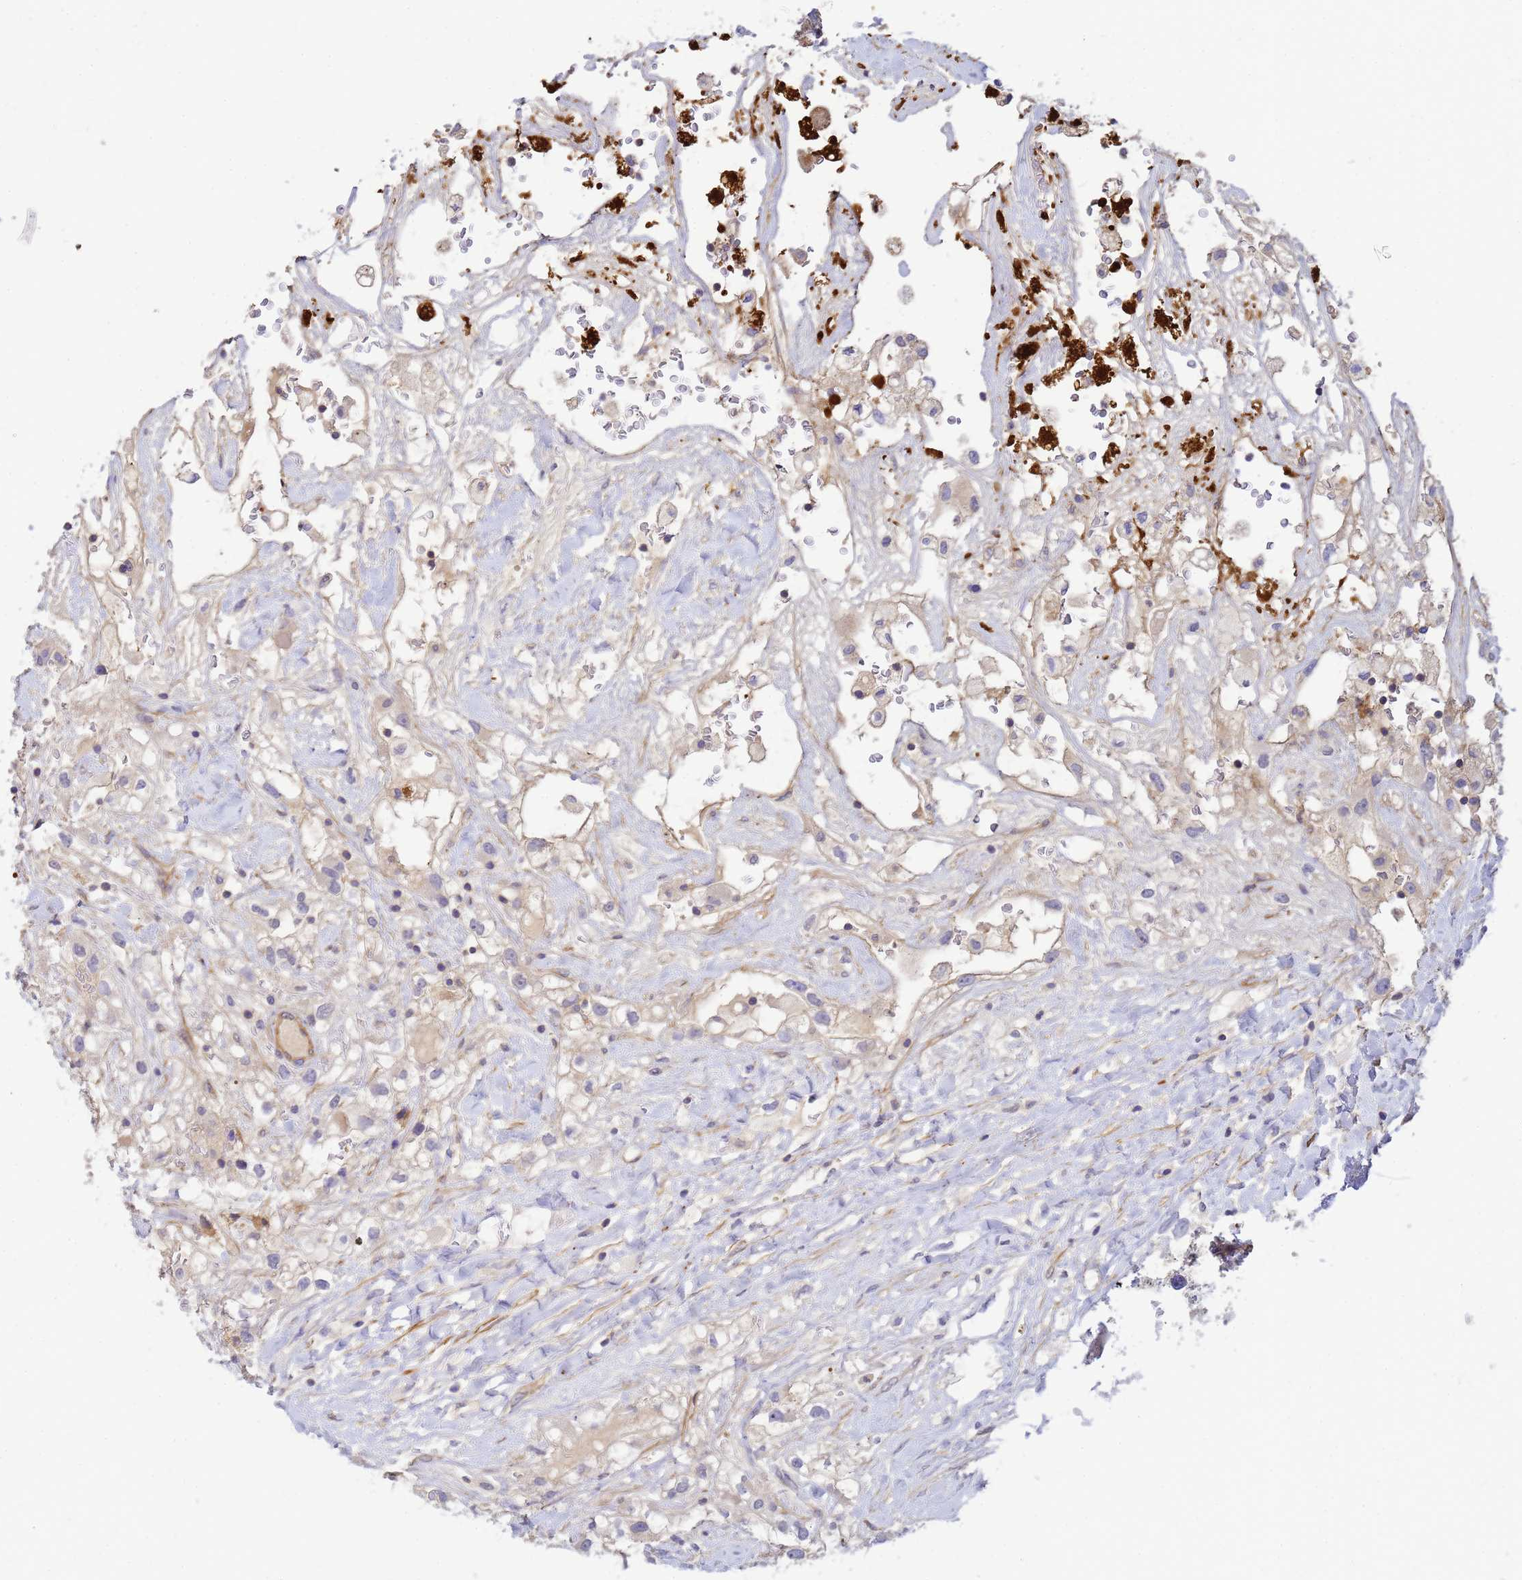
{"staining": {"intensity": "negative", "quantity": "none", "location": "none"}, "tissue": "renal cancer", "cell_type": "Tumor cells", "image_type": "cancer", "snomed": [{"axis": "morphology", "description": "Adenocarcinoma, NOS"}, {"axis": "topography", "description": "Kidney"}], "caption": "Immunohistochemical staining of adenocarcinoma (renal) displays no significant positivity in tumor cells. The staining was performed using DAB (3,3'-diaminobenzidine) to visualize the protein expression in brown, while the nuclei were stained in blue with hematoxylin (Magnification: 20x).", "gene": "MYL12A", "patient": {"sex": "male", "age": 59}}